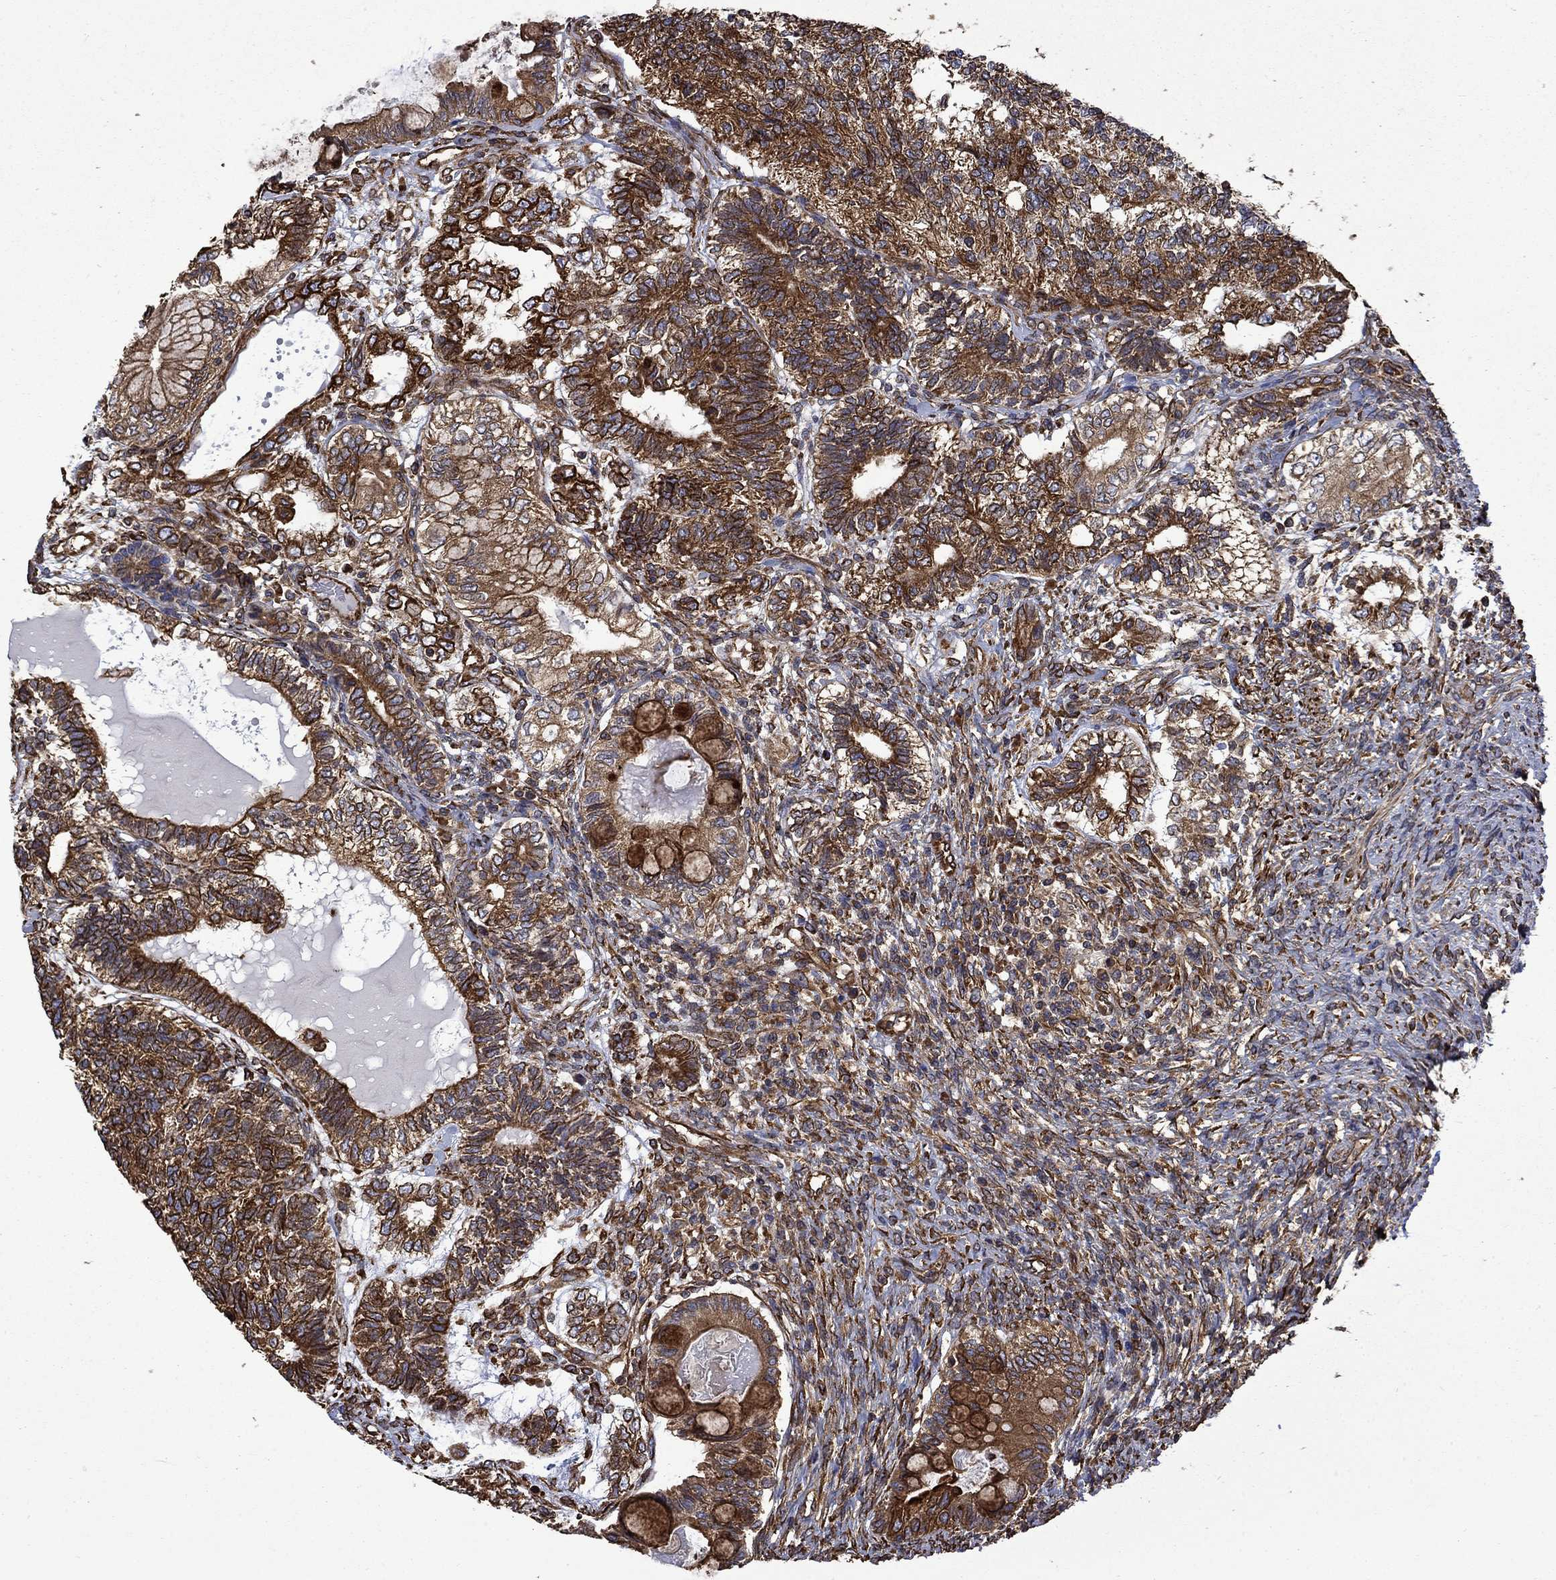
{"staining": {"intensity": "strong", "quantity": ">75%", "location": "cytoplasmic/membranous"}, "tissue": "testis cancer", "cell_type": "Tumor cells", "image_type": "cancer", "snomed": [{"axis": "morphology", "description": "Seminoma, NOS"}, {"axis": "morphology", "description": "Carcinoma, Embryonal, NOS"}, {"axis": "topography", "description": "Testis"}], "caption": "High-power microscopy captured an immunohistochemistry (IHC) image of testis embryonal carcinoma, revealing strong cytoplasmic/membranous staining in approximately >75% of tumor cells. (DAB (3,3'-diaminobenzidine) IHC, brown staining for protein, blue staining for nuclei).", "gene": "CUTC", "patient": {"sex": "male", "age": 41}}